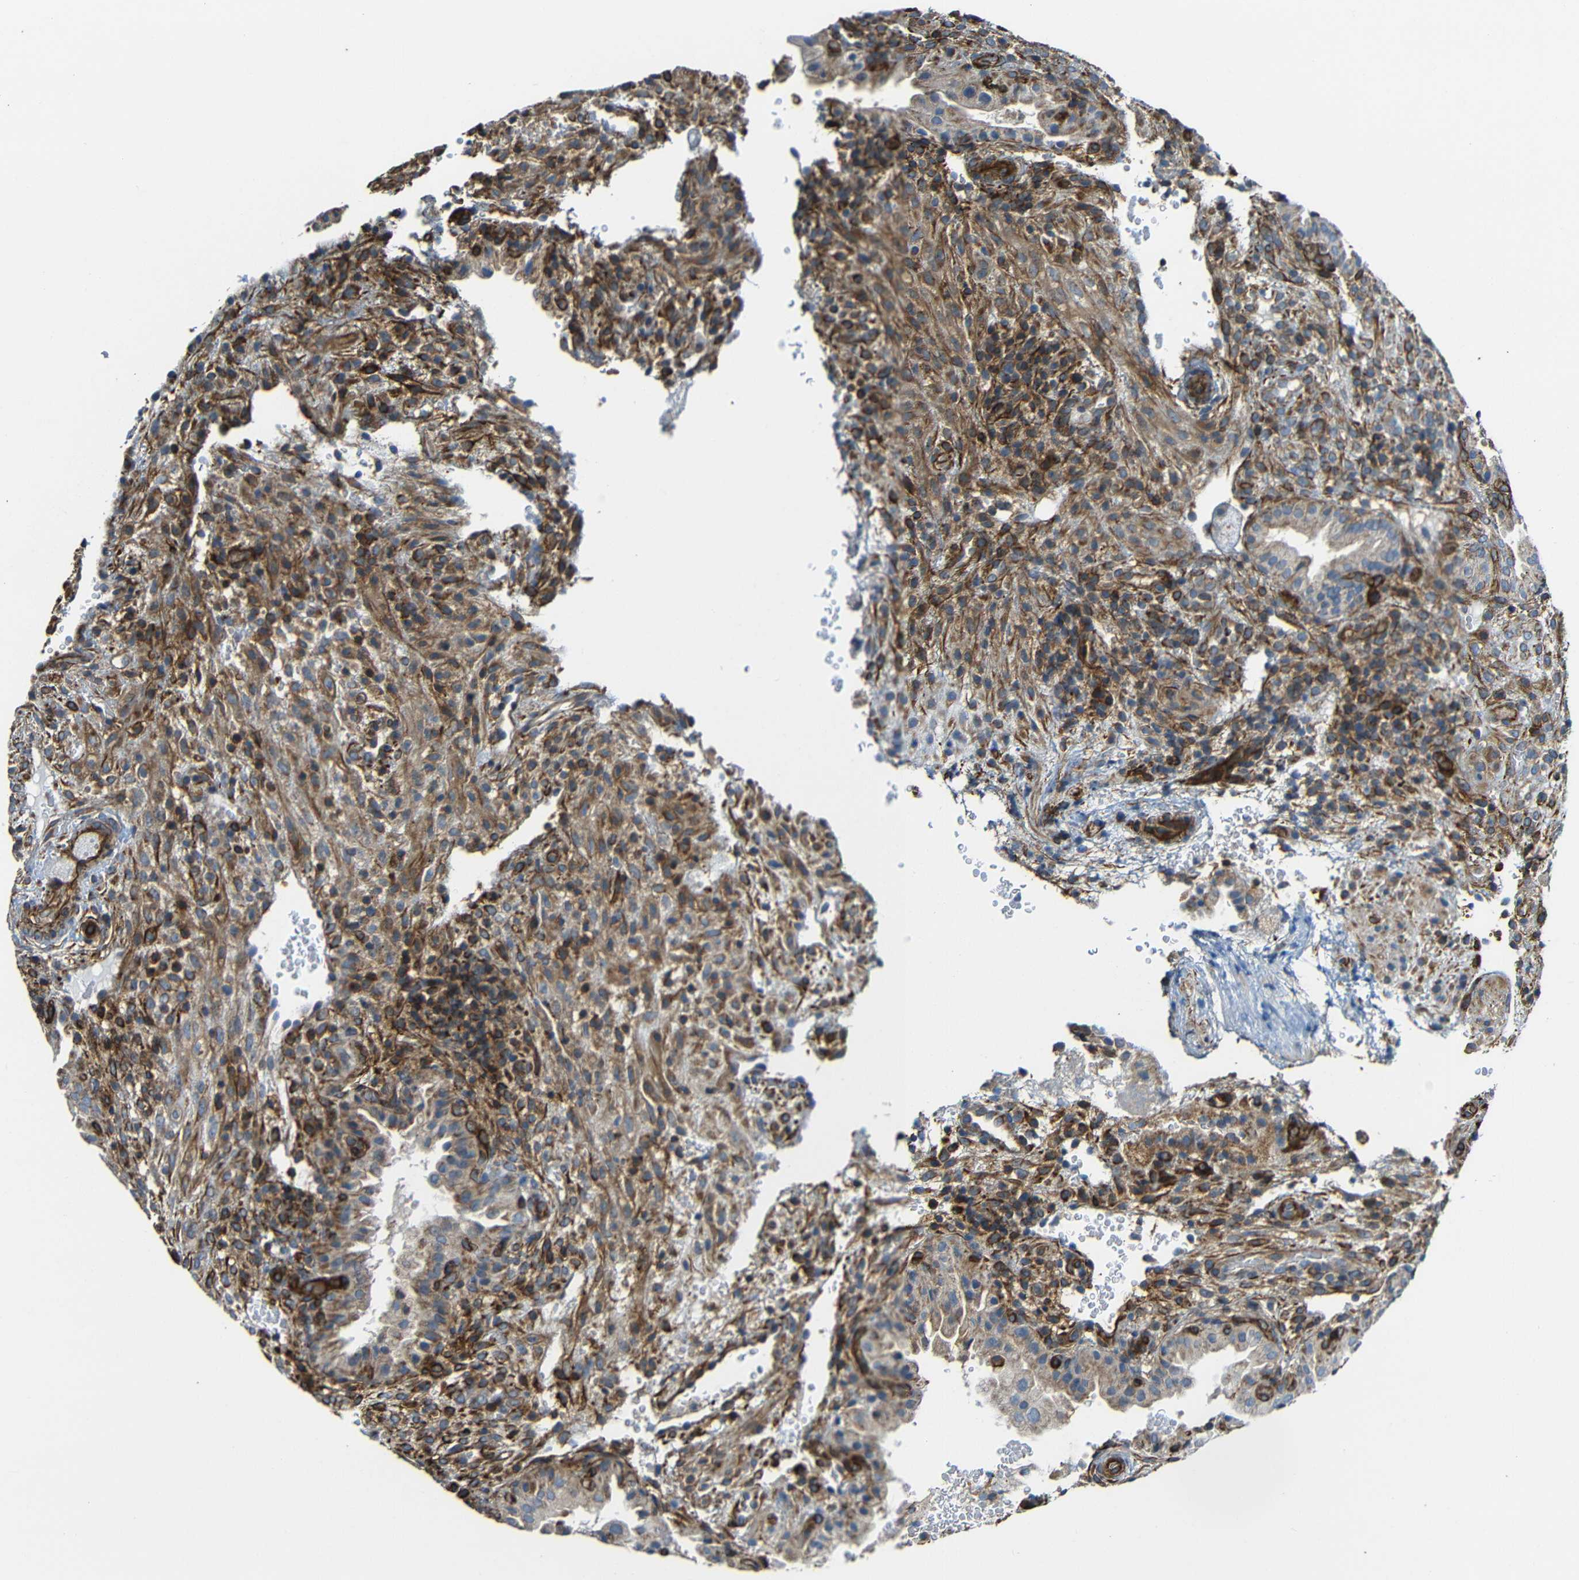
{"staining": {"intensity": "moderate", "quantity": ">75%", "location": "cytoplasmic/membranous"}, "tissue": "placenta", "cell_type": "Decidual cells", "image_type": "normal", "snomed": [{"axis": "morphology", "description": "Normal tissue, NOS"}, {"axis": "topography", "description": "Placenta"}], "caption": "This image reveals IHC staining of normal human placenta, with medium moderate cytoplasmic/membranous staining in approximately >75% of decidual cells.", "gene": "IGSF10", "patient": {"sex": "female", "age": 19}}